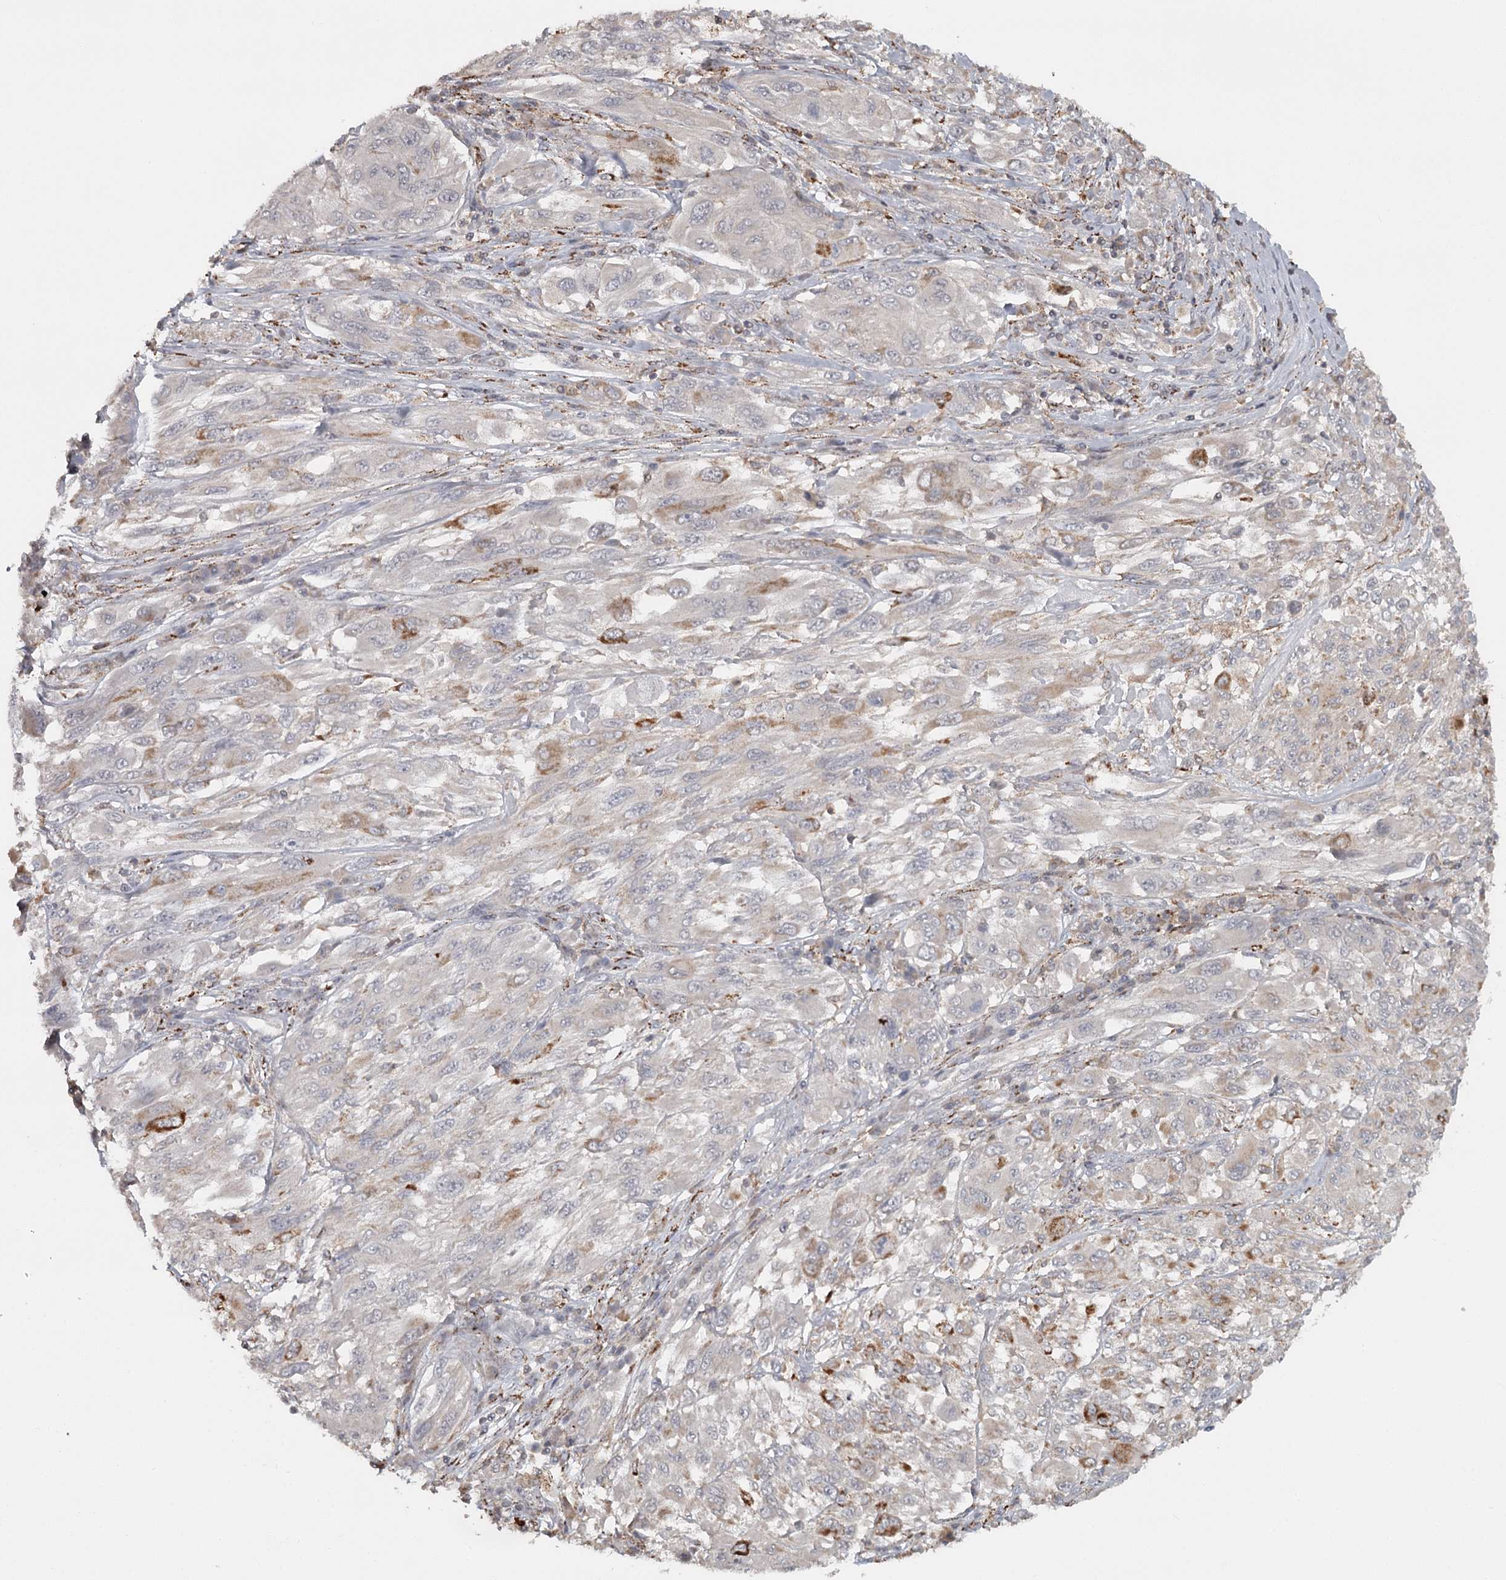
{"staining": {"intensity": "moderate", "quantity": "<25%", "location": "cytoplasmic/membranous"}, "tissue": "melanoma", "cell_type": "Tumor cells", "image_type": "cancer", "snomed": [{"axis": "morphology", "description": "Malignant melanoma, NOS"}, {"axis": "topography", "description": "Skin"}], "caption": "Melanoma stained with DAB immunohistochemistry (IHC) displays low levels of moderate cytoplasmic/membranous expression in approximately <25% of tumor cells. (brown staining indicates protein expression, while blue staining denotes nuclei).", "gene": "FAXC", "patient": {"sex": "female", "age": 91}}